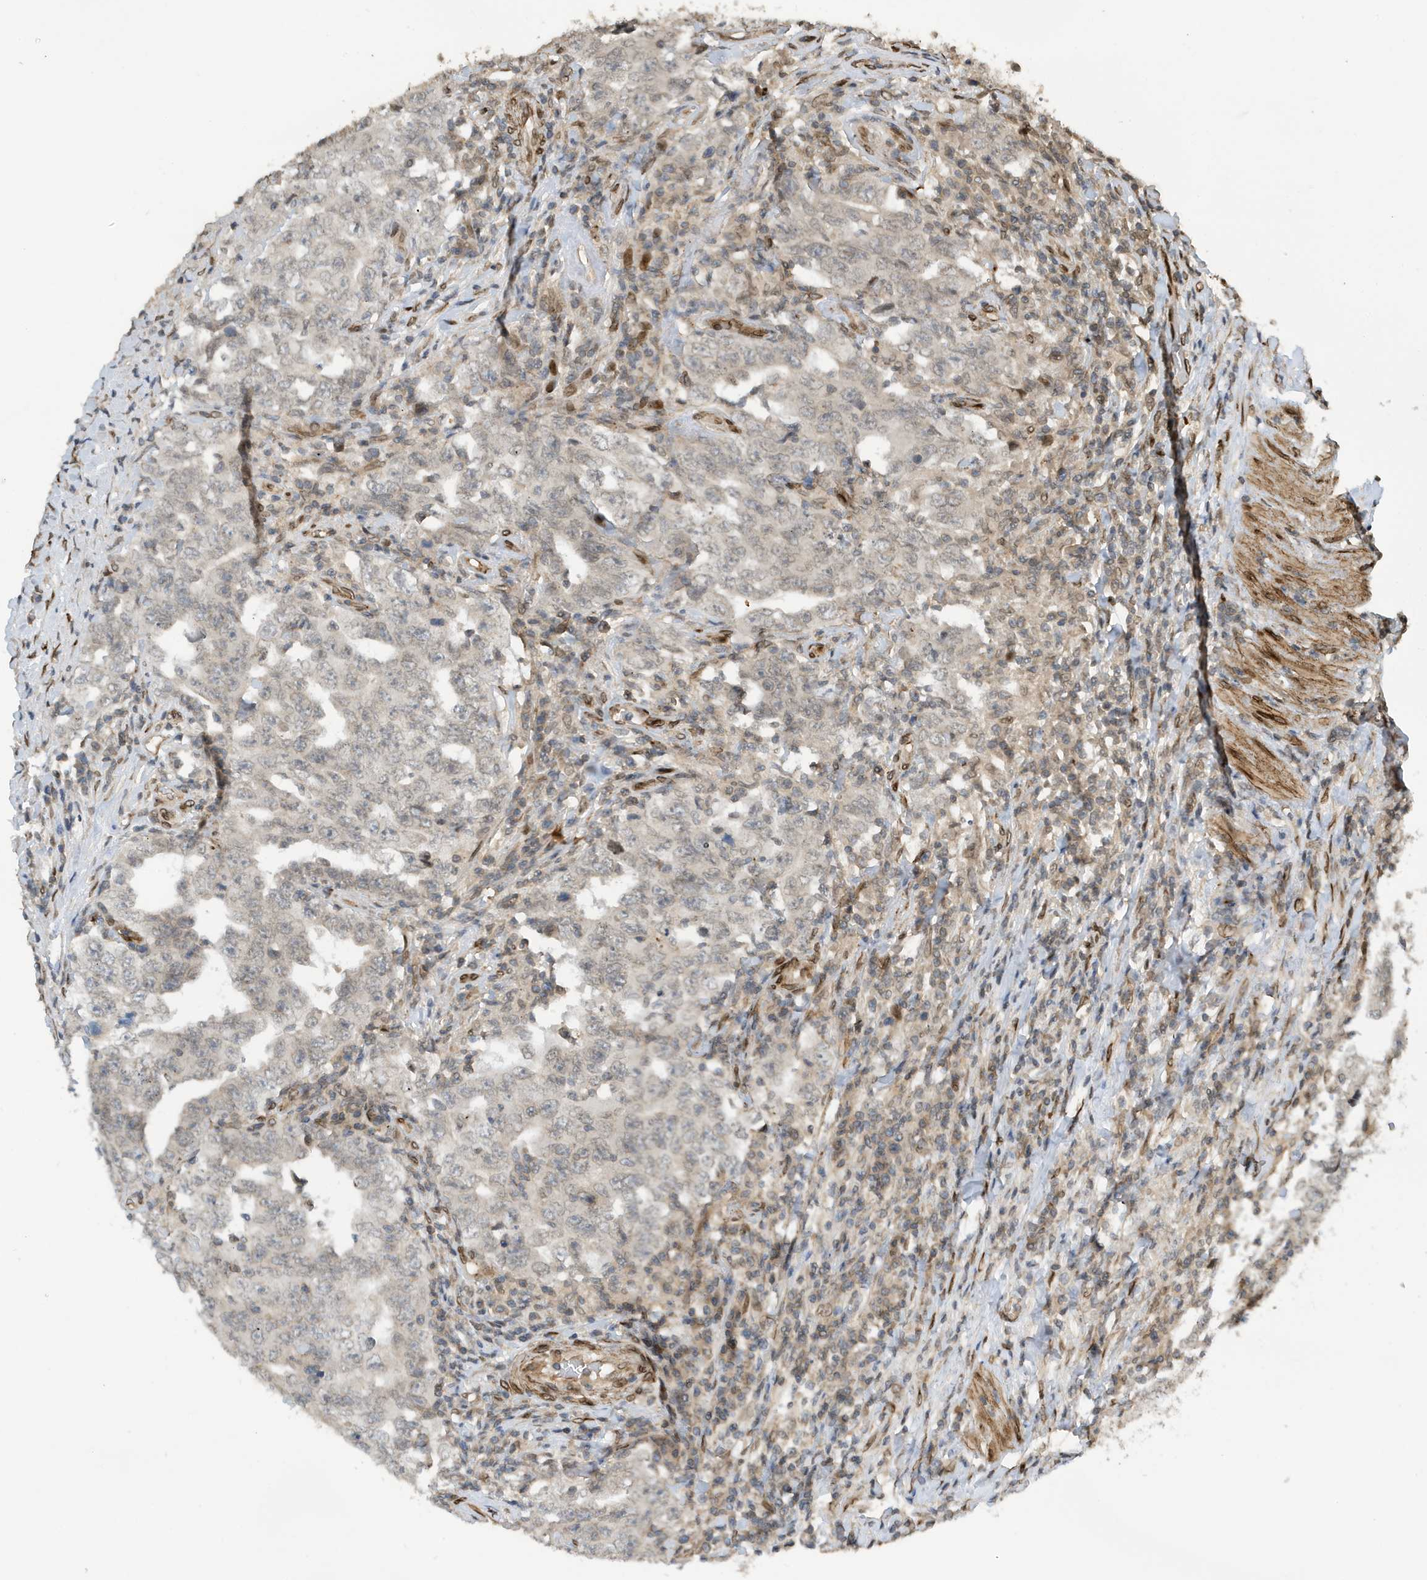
{"staining": {"intensity": "negative", "quantity": "none", "location": "none"}, "tissue": "testis cancer", "cell_type": "Tumor cells", "image_type": "cancer", "snomed": [{"axis": "morphology", "description": "Carcinoma, Embryonal, NOS"}, {"axis": "topography", "description": "Testis"}], "caption": "An image of embryonal carcinoma (testis) stained for a protein demonstrates no brown staining in tumor cells.", "gene": "DUSP18", "patient": {"sex": "male", "age": 26}}